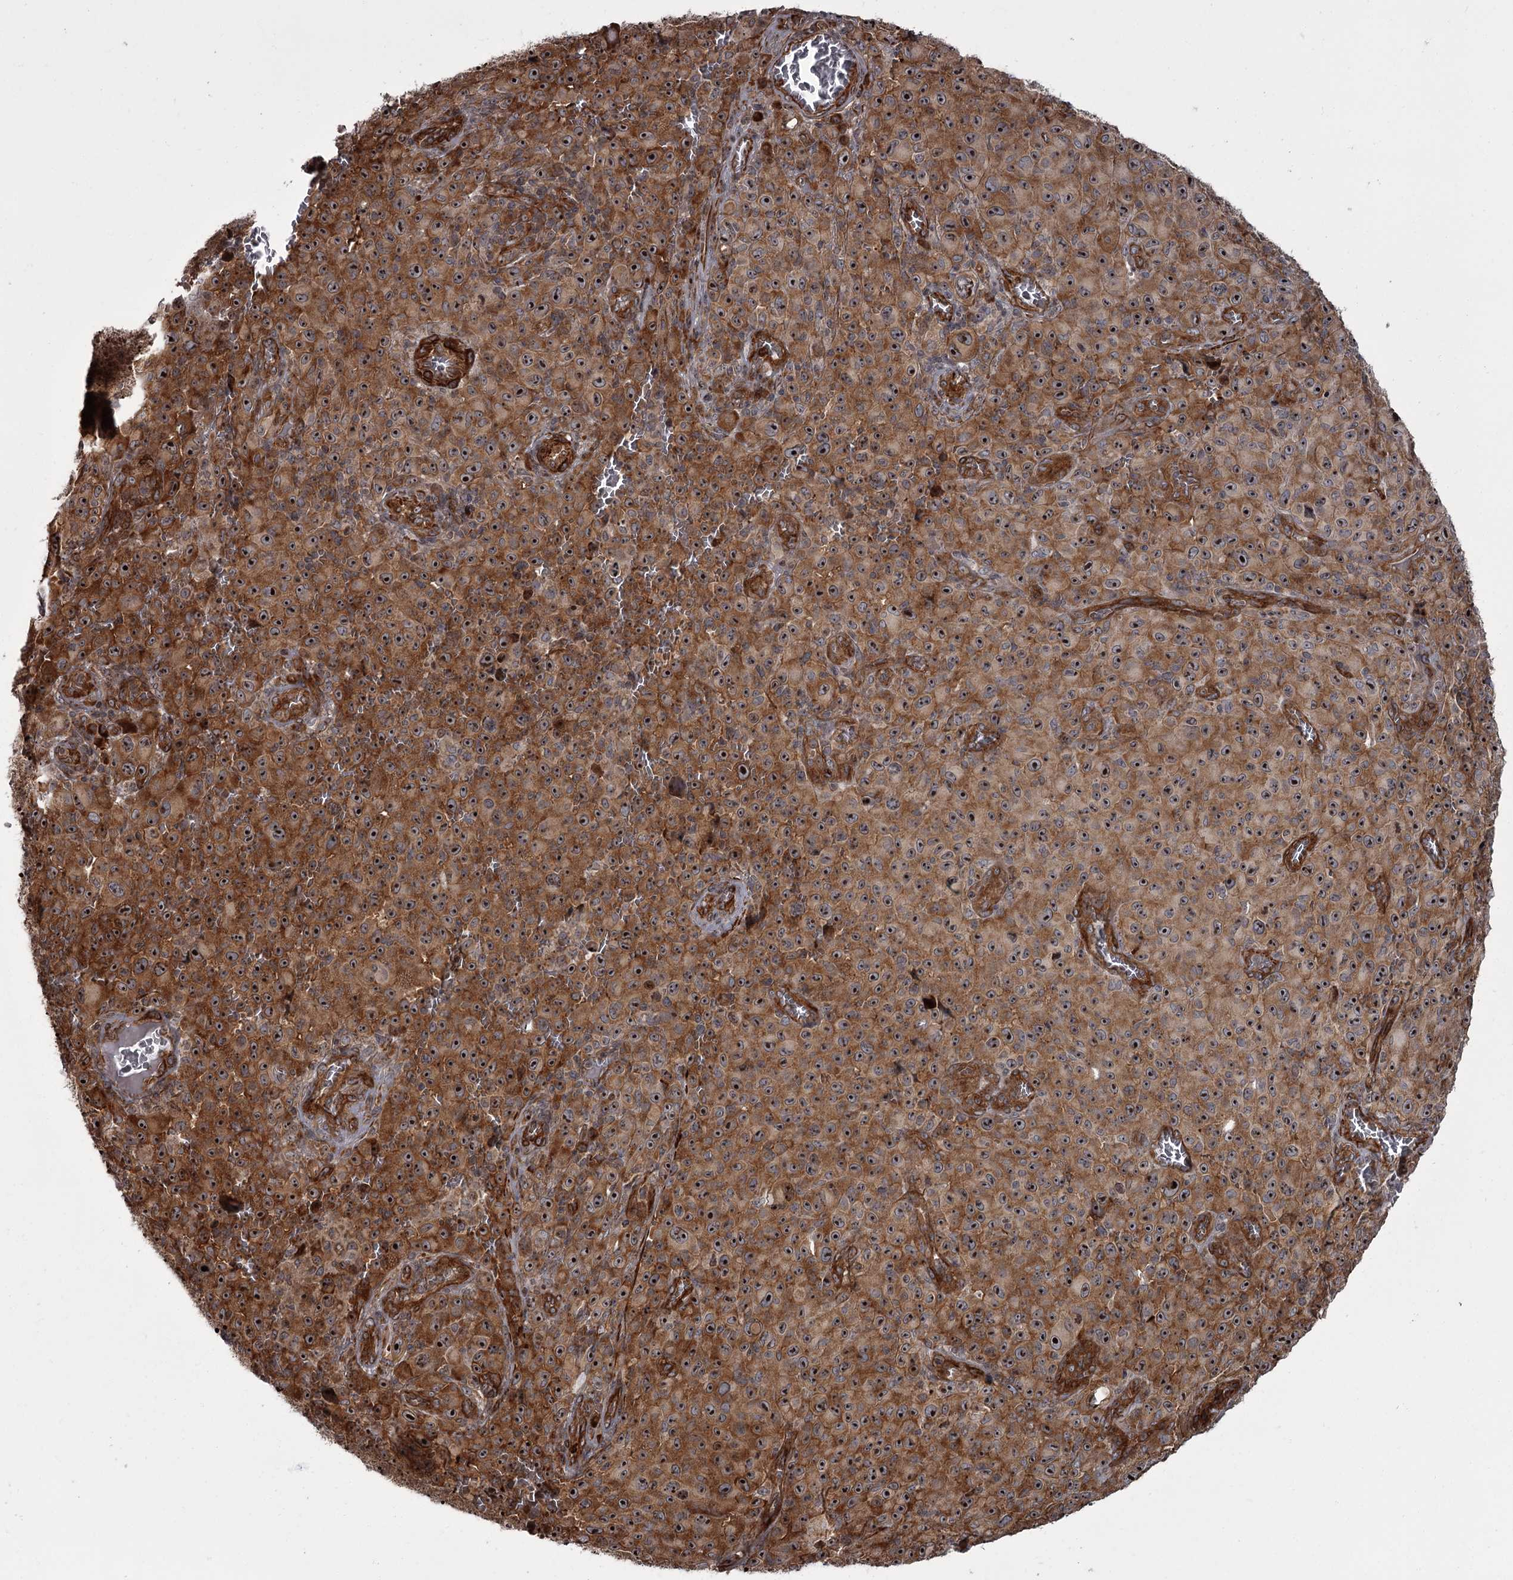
{"staining": {"intensity": "strong", "quantity": ">75%", "location": "cytoplasmic/membranous,nuclear"}, "tissue": "melanoma", "cell_type": "Tumor cells", "image_type": "cancer", "snomed": [{"axis": "morphology", "description": "Malignant melanoma, NOS"}, {"axis": "topography", "description": "Skin"}], "caption": "Immunohistochemical staining of human melanoma displays high levels of strong cytoplasmic/membranous and nuclear staining in approximately >75% of tumor cells. (brown staining indicates protein expression, while blue staining denotes nuclei).", "gene": "THAP9", "patient": {"sex": "female", "age": 82}}